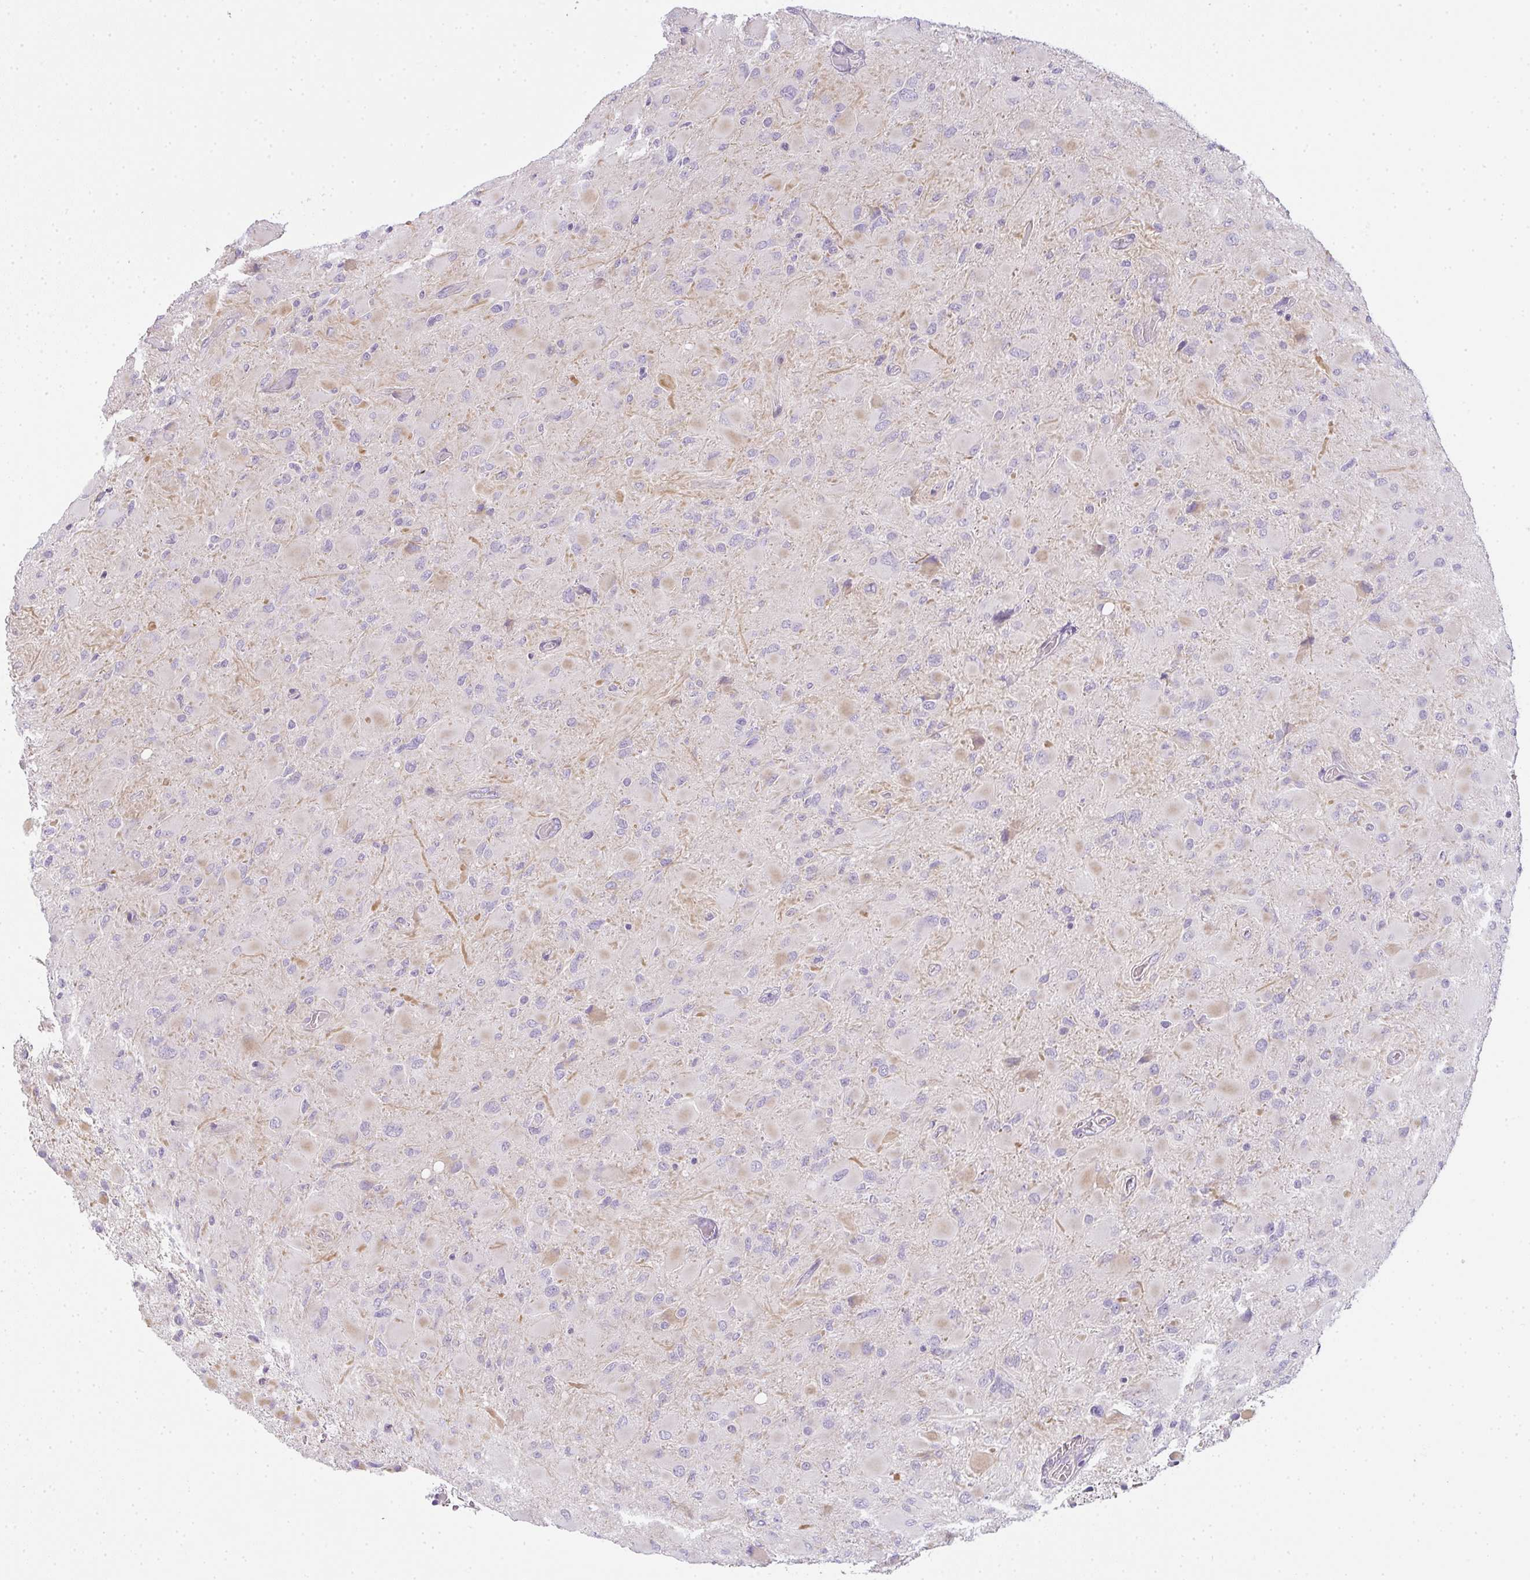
{"staining": {"intensity": "negative", "quantity": "none", "location": "none"}, "tissue": "glioma", "cell_type": "Tumor cells", "image_type": "cancer", "snomed": [{"axis": "morphology", "description": "Glioma, malignant, High grade"}, {"axis": "topography", "description": "Cerebral cortex"}], "caption": "This is an immunohistochemistry photomicrograph of human glioma. There is no staining in tumor cells.", "gene": "SIRPB2", "patient": {"sex": "female", "age": 36}}